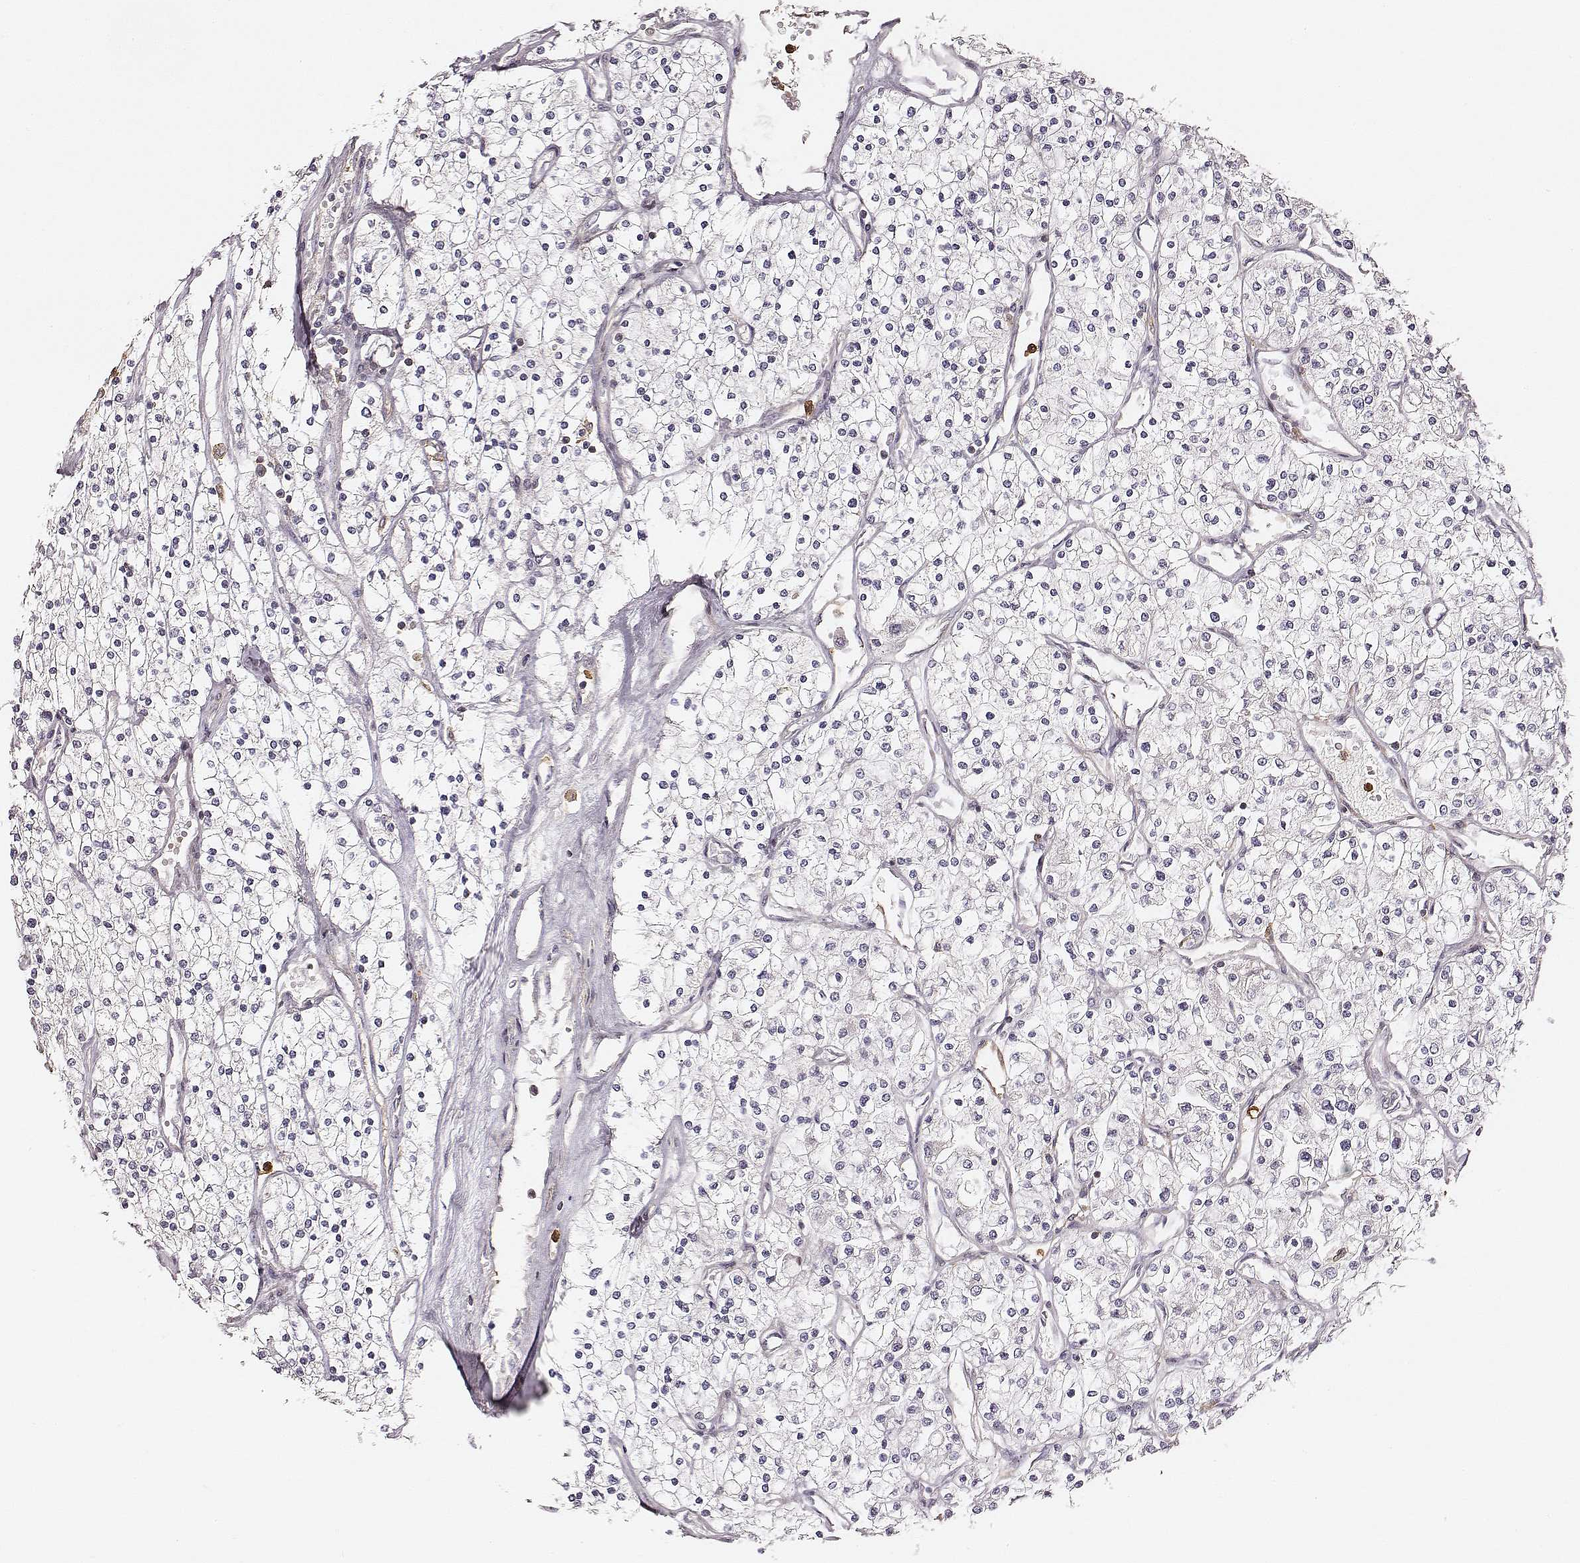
{"staining": {"intensity": "negative", "quantity": "none", "location": "none"}, "tissue": "renal cancer", "cell_type": "Tumor cells", "image_type": "cancer", "snomed": [{"axis": "morphology", "description": "Adenocarcinoma, NOS"}, {"axis": "topography", "description": "Kidney"}], "caption": "Tumor cells show no significant protein positivity in renal cancer (adenocarcinoma).", "gene": "ZYX", "patient": {"sex": "male", "age": 80}}